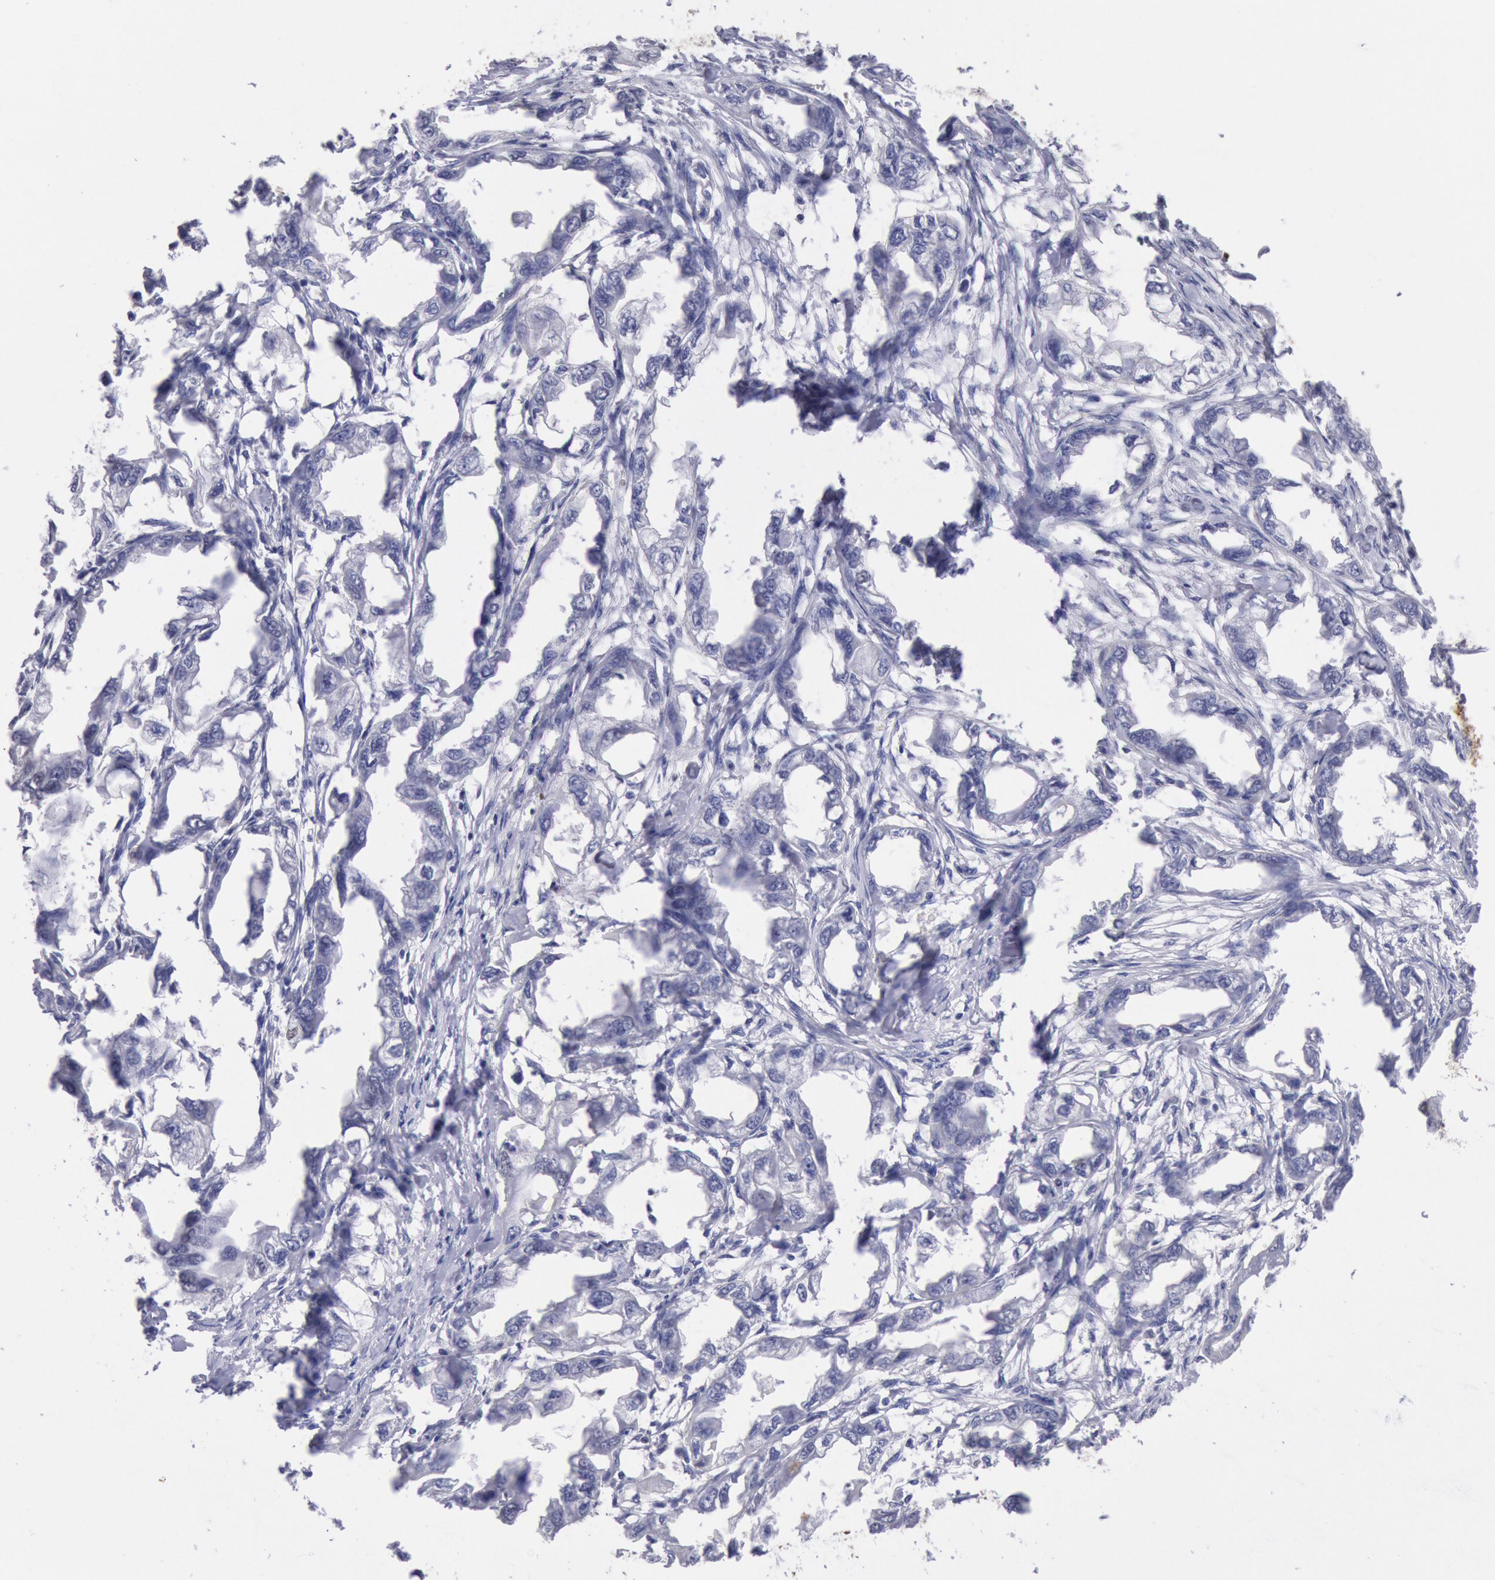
{"staining": {"intensity": "negative", "quantity": "none", "location": "none"}, "tissue": "endometrial cancer", "cell_type": "Tumor cells", "image_type": "cancer", "snomed": [{"axis": "morphology", "description": "Adenocarcinoma, NOS"}, {"axis": "topography", "description": "Endometrium"}], "caption": "A histopathology image of endometrial adenocarcinoma stained for a protein exhibits no brown staining in tumor cells.", "gene": "RPS6KA5", "patient": {"sex": "female", "age": 67}}